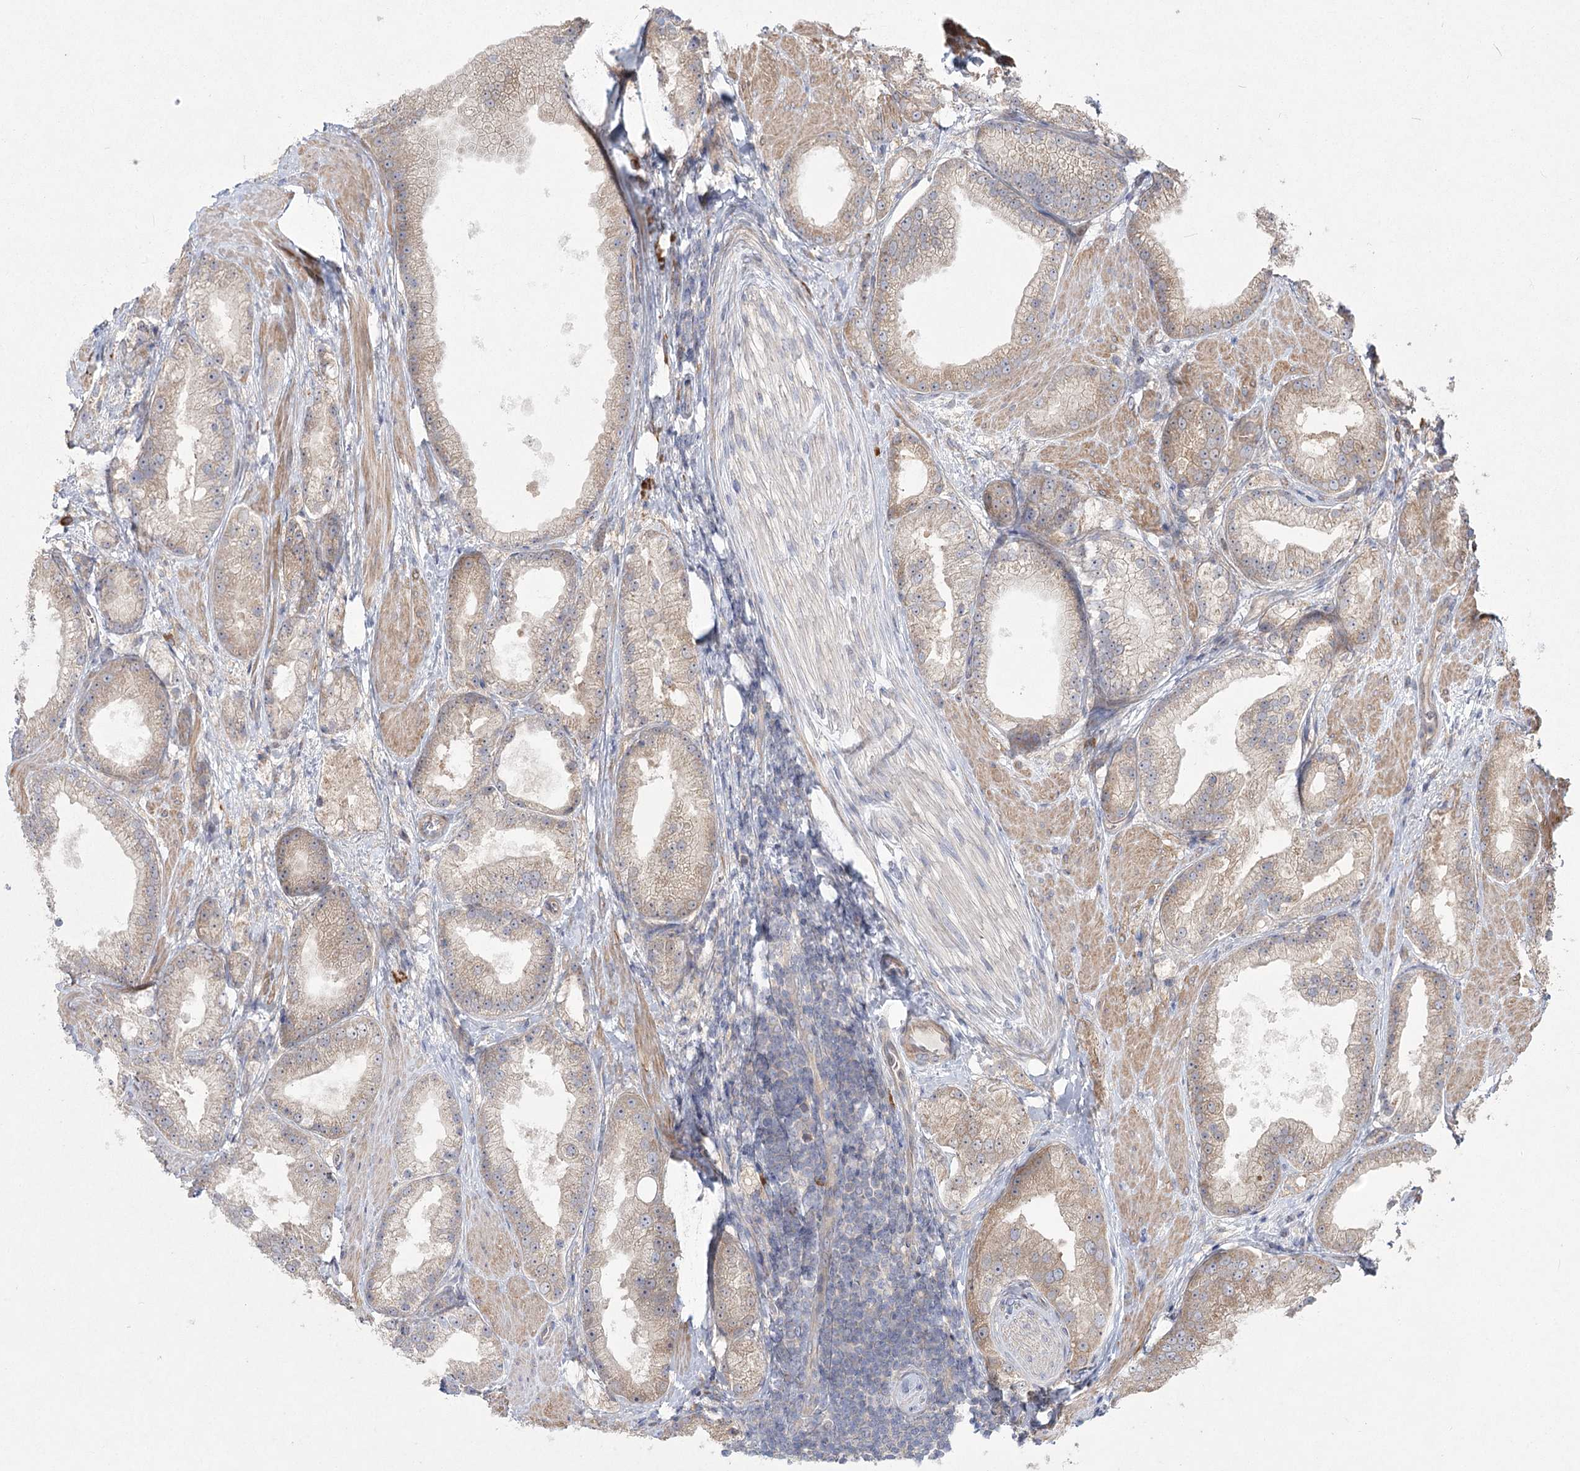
{"staining": {"intensity": "weak", "quantity": ">75%", "location": "cytoplasmic/membranous"}, "tissue": "prostate cancer", "cell_type": "Tumor cells", "image_type": "cancer", "snomed": [{"axis": "morphology", "description": "Adenocarcinoma, Low grade"}, {"axis": "topography", "description": "Prostate"}], "caption": "Prostate cancer tissue exhibits weak cytoplasmic/membranous expression in about >75% of tumor cells", "gene": "CAMTA1", "patient": {"sex": "male", "age": 67}}